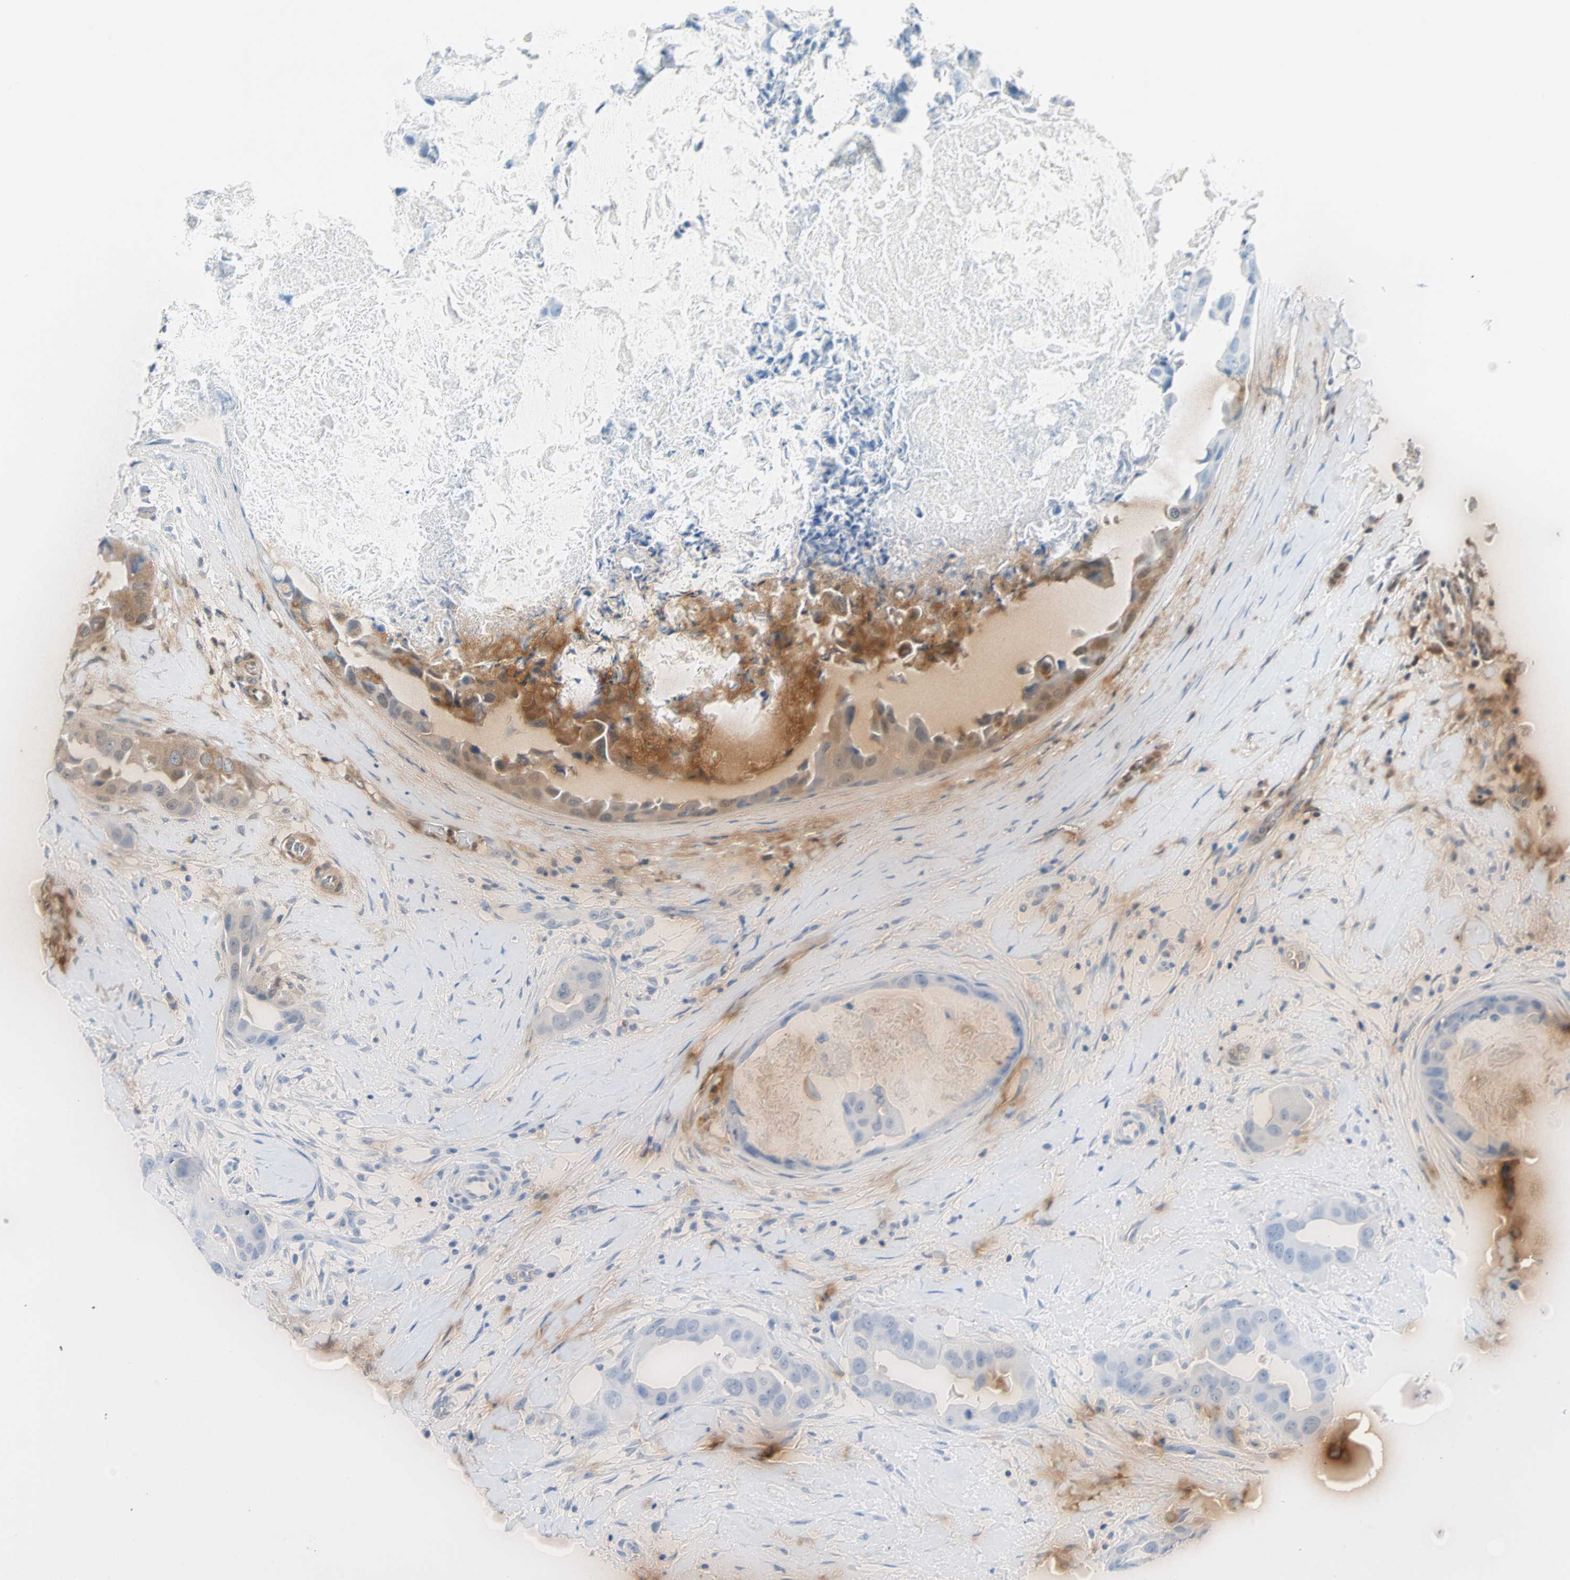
{"staining": {"intensity": "negative", "quantity": "none", "location": "none"}, "tissue": "breast cancer", "cell_type": "Tumor cells", "image_type": "cancer", "snomed": [{"axis": "morphology", "description": "Duct carcinoma"}, {"axis": "topography", "description": "Breast"}], "caption": "Immunohistochemistry (IHC) of human breast cancer (invasive ductal carcinoma) demonstrates no expression in tumor cells.", "gene": "NES", "patient": {"sex": "female", "age": 40}}